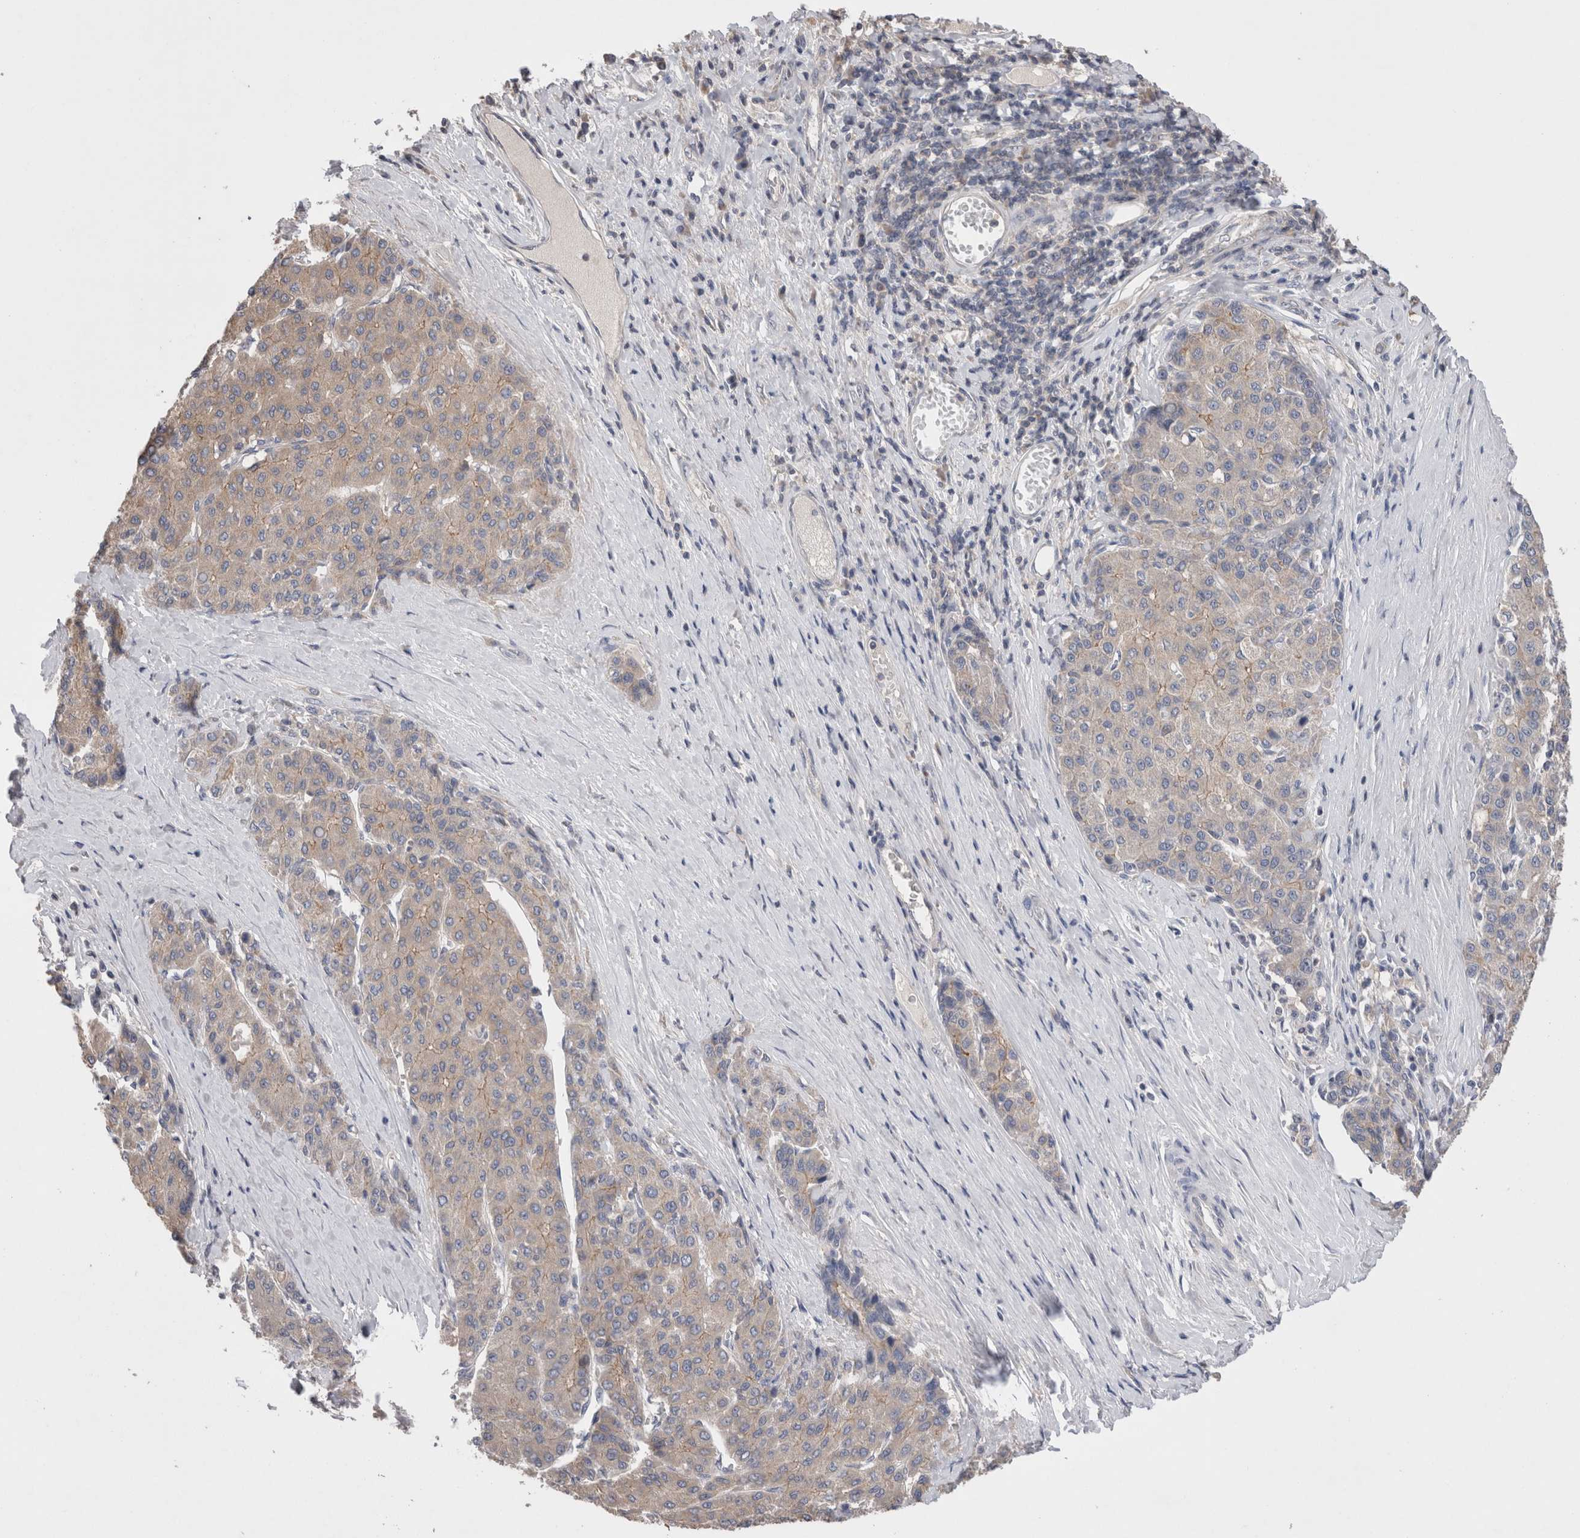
{"staining": {"intensity": "moderate", "quantity": ">75%", "location": "cytoplasmic/membranous"}, "tissue": "liver cancer", "cell_type": "Tumor cells", "image_type": "cancer", "snomed": [{"axis": "morphology", "description": "Carcinoma, Hepatocellular, NOS"}, {"axis": "topography", "description": "Liver"}], "caption": "Approximately >75% of tumor cells in human liver cancer (hepatocellular carcinoma) show moderate cytoplasmic/membranous protein positivity as visualized by brown immunohistochemical staining.", "gene": "OTOR", "patient": {"sex": "male", "age": 65}}